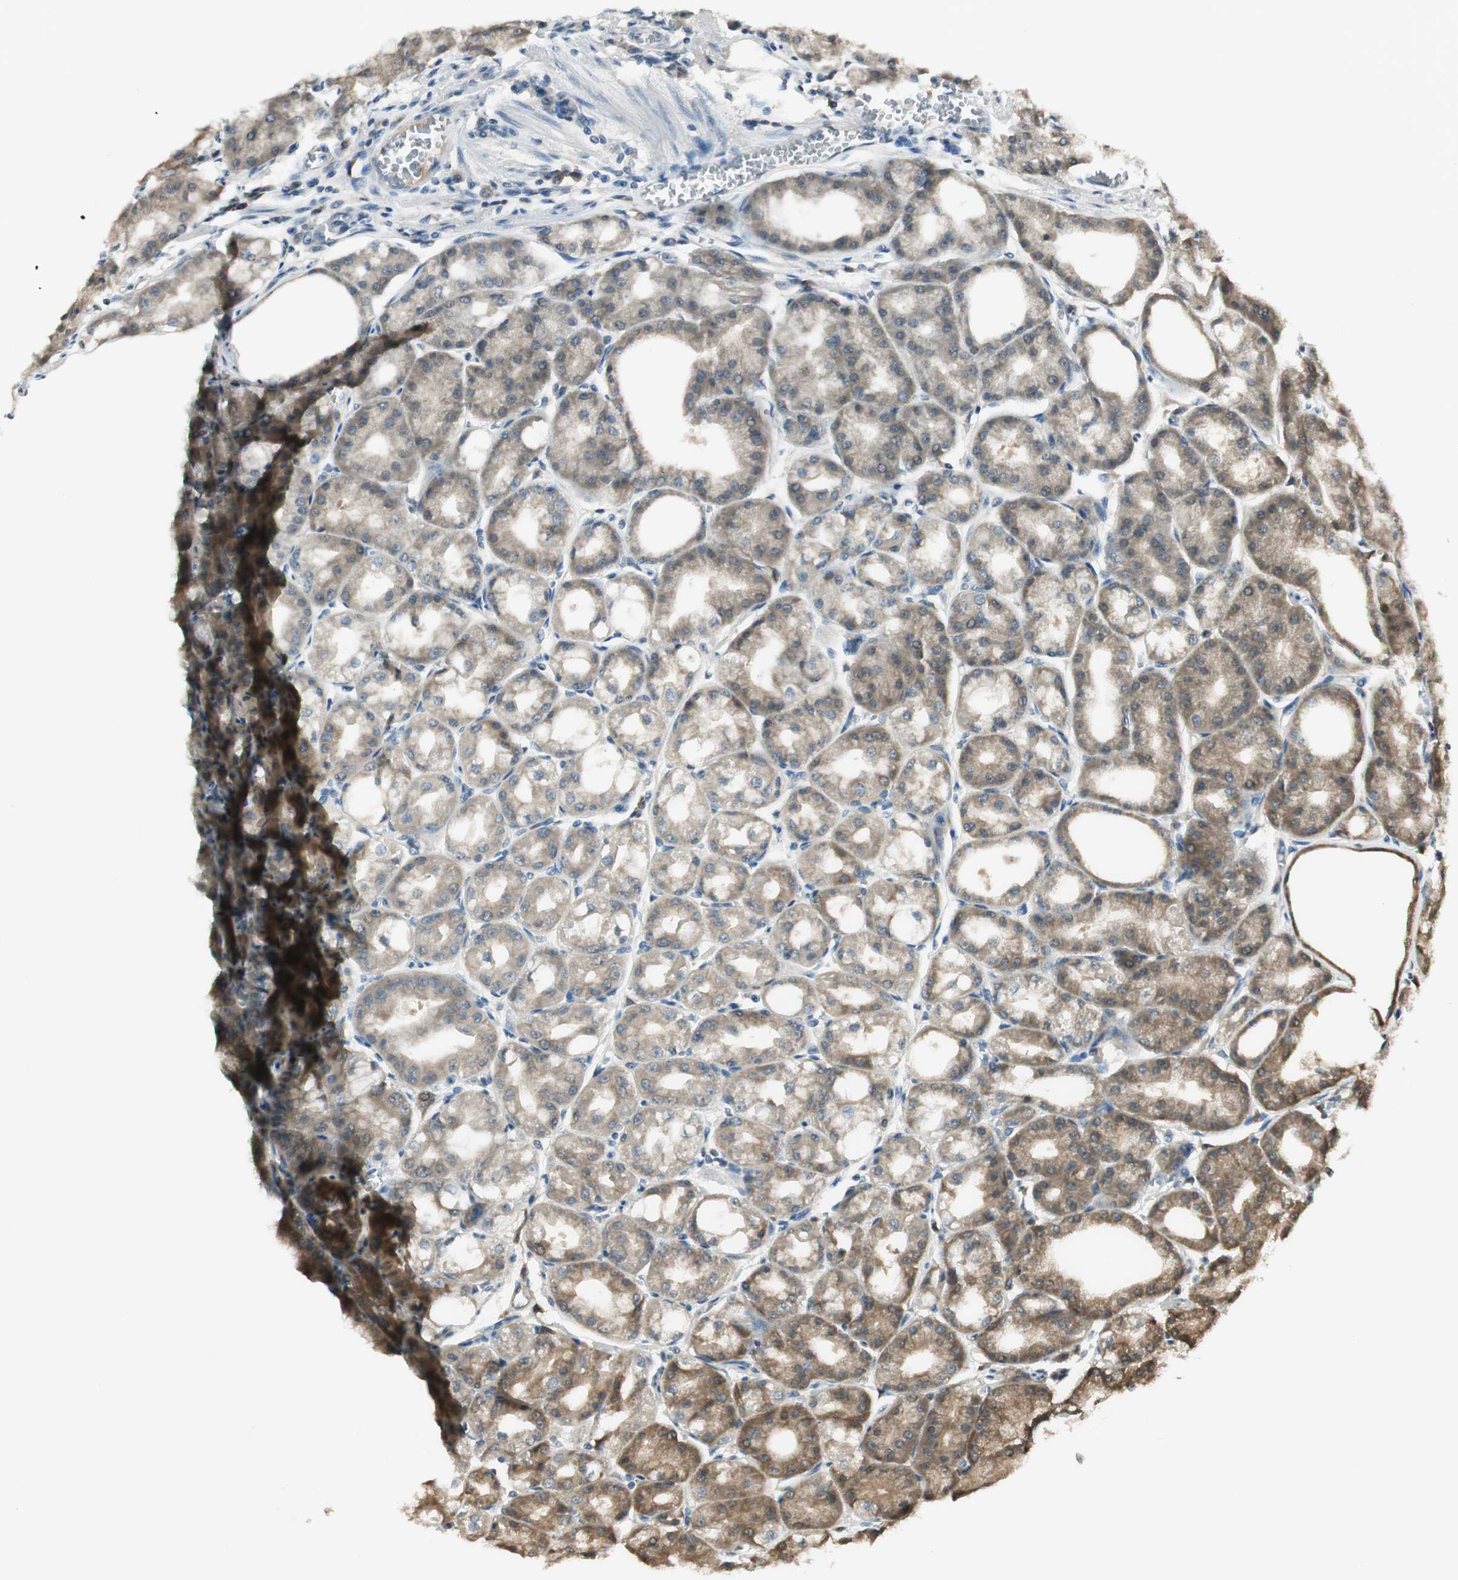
{"staining": {"intensity": "weak", "quantity": "25%-75%", "location": "cytoplasmic/membranous"}, "tissue": "stomach", "cell_type": "Glandular cells", "image_type": "normal", "snomed": [{"axis": "morphology", "description": "Normal tissue, NOS"}, {"axis": "topography", "description": "Stomach, lower"}], "caption": "Normal stomach displays weak cytoplasmic/membranous staining in approximately 25%-75% of glandular cells, visualized by immunohistochemistry.", "gene": "IPO5", "patient": {"sex": "male", "age": 71}}